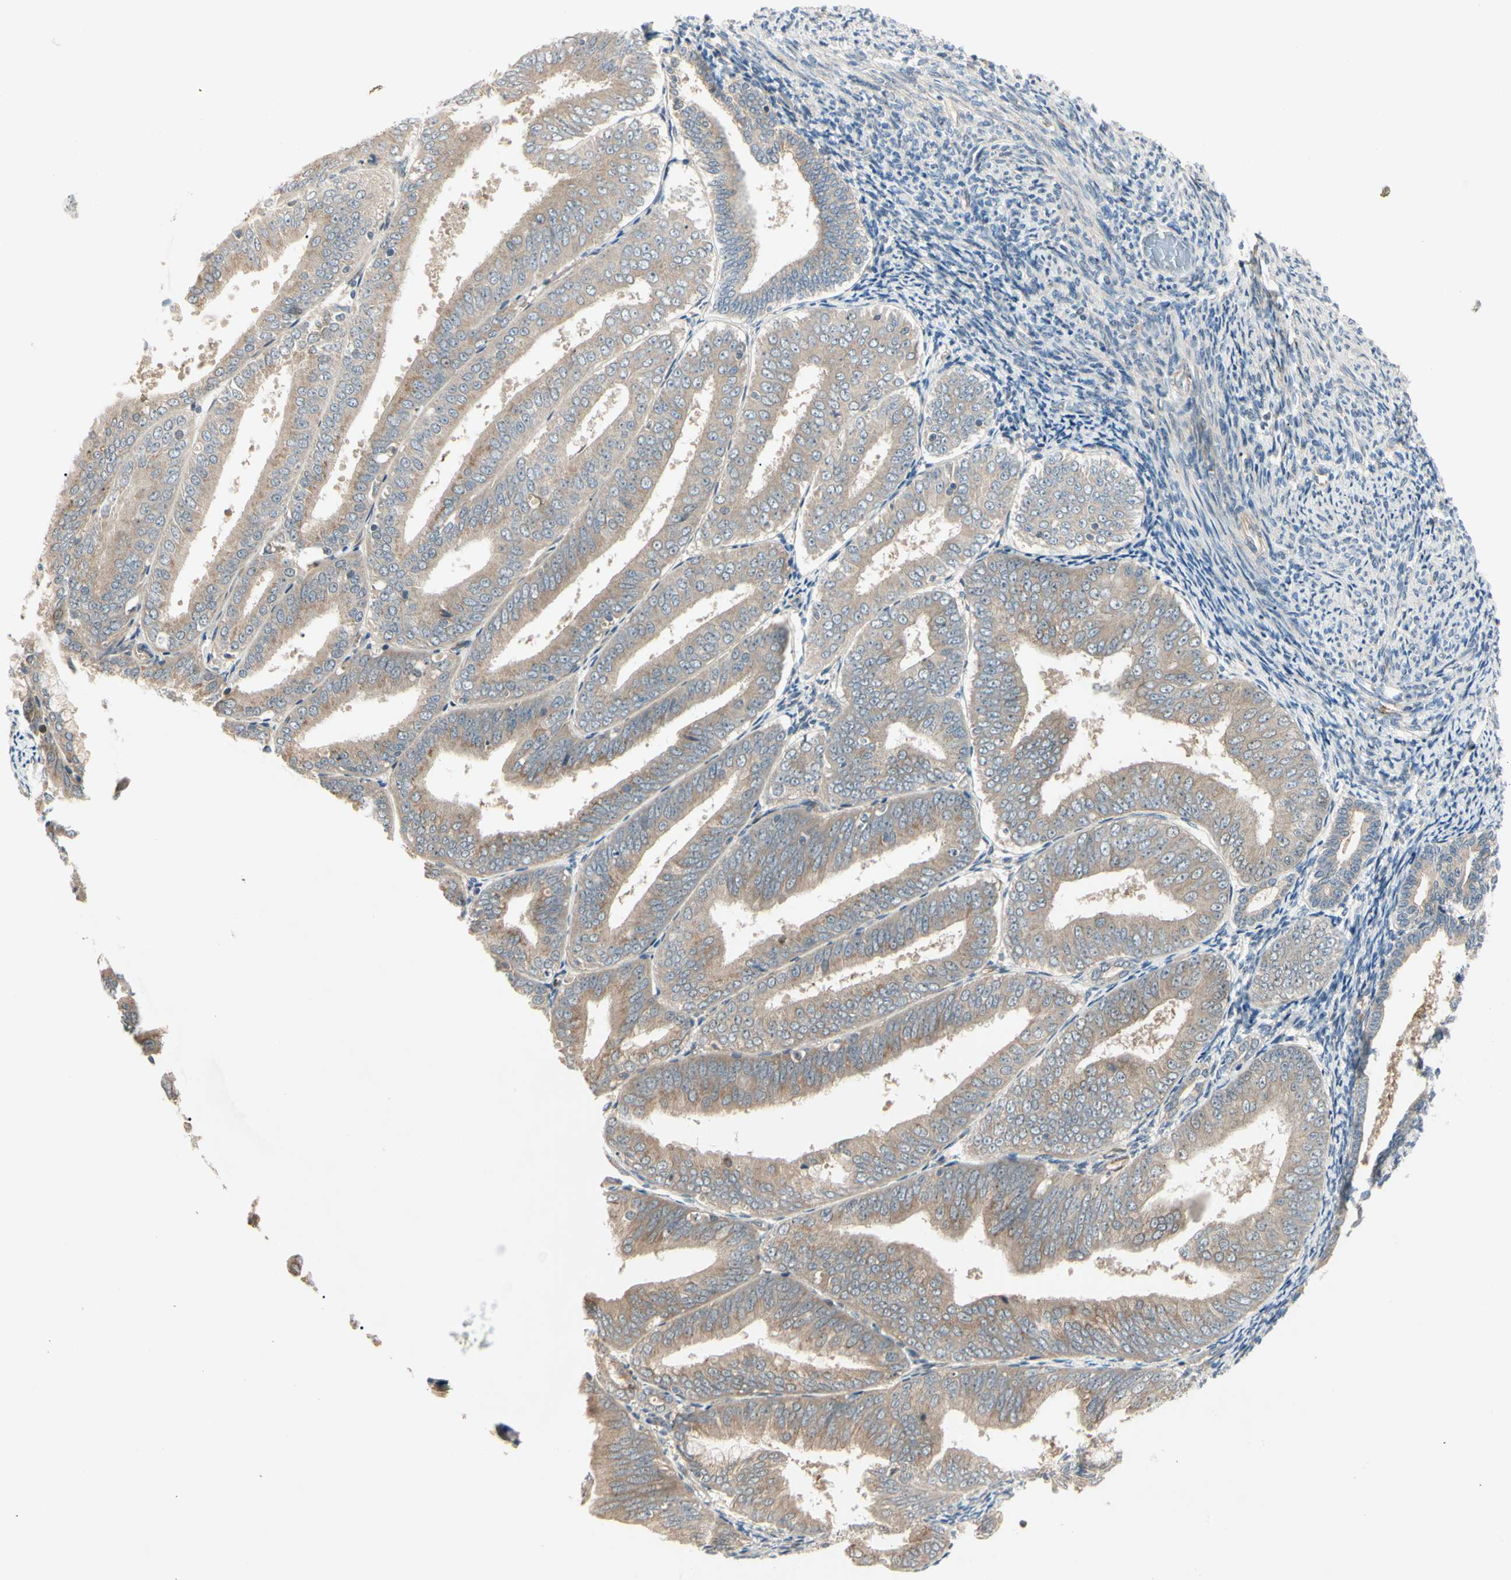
{"staining": {"intensity": "moderate", "quantity": ">75%", "location": "cytoplasmic/membranous"}, "tissue": "endometrial cancer", "cell_type": "Tumor cells", "image_type": "cancer", "snomed": [{"axis": "morphology", "description": "Adenocarcinoma, NOS"}, {"axis": "topography", "description": "Endometrium"}], "caption": "IHC micrograph of human endometrial cancer stained for a protein (brown), which displays medium levels of moderate cytoplasmic/membranous staining in approximately >75% of tumor cells.", "gene": "F2R", "patient": {"sex": "female", "age": 63}}